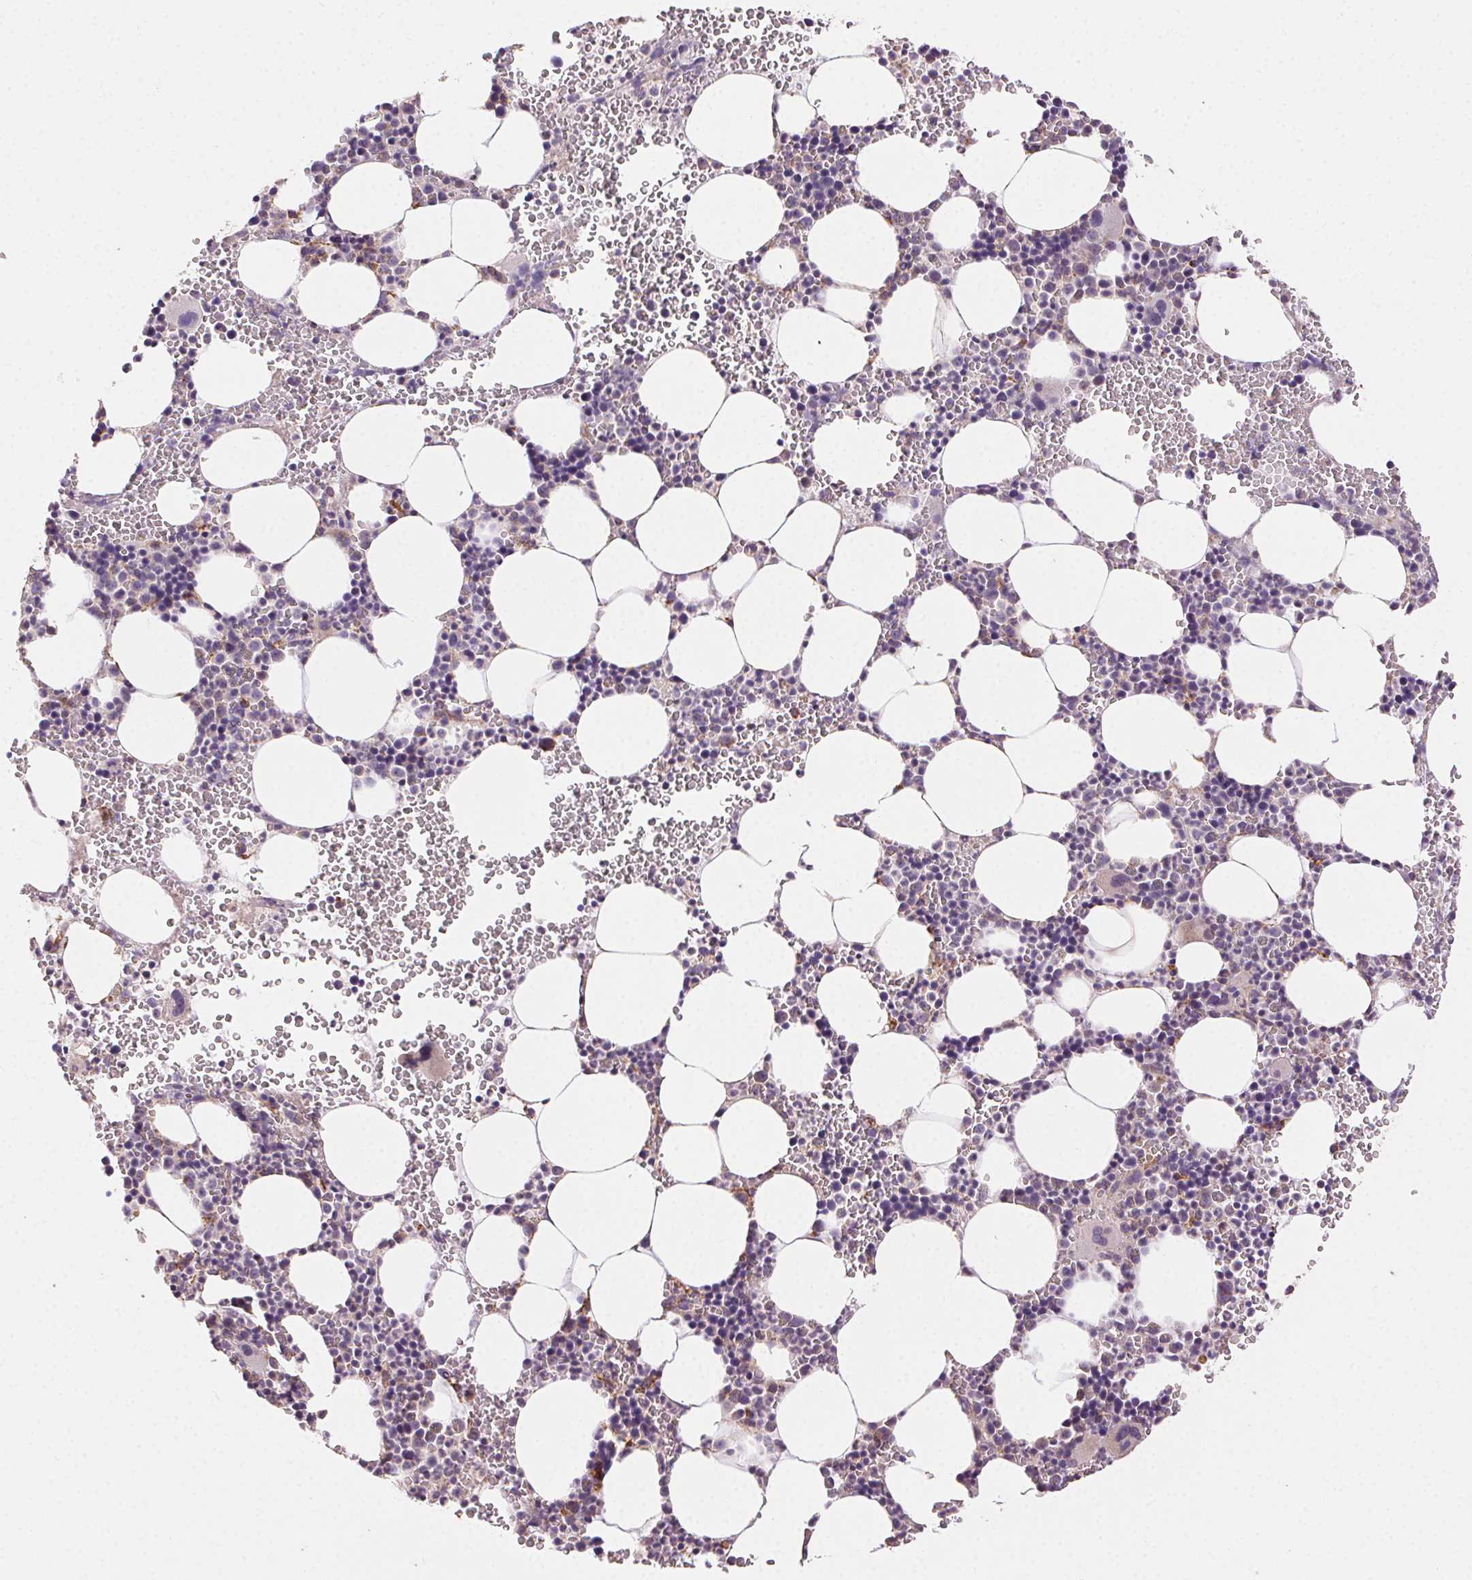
{"staining": {"intensity": "negative", "quantity": "none", "location": "none"}, "tissue": "bone marrow", "cell_type": "Hematopoietic cells", "image_type": "normal", "snomed": [{"axis": "morphology", "description": "Normal tissue, NOS"}, {"axis": "topography", "description": "Bone marrow"}], "caption": "Image shows no protein expression in hematopoietic cells of normal bone marrow.", "gene": "FNBP1L", "patient": {"sex": "male", "age": 82}}